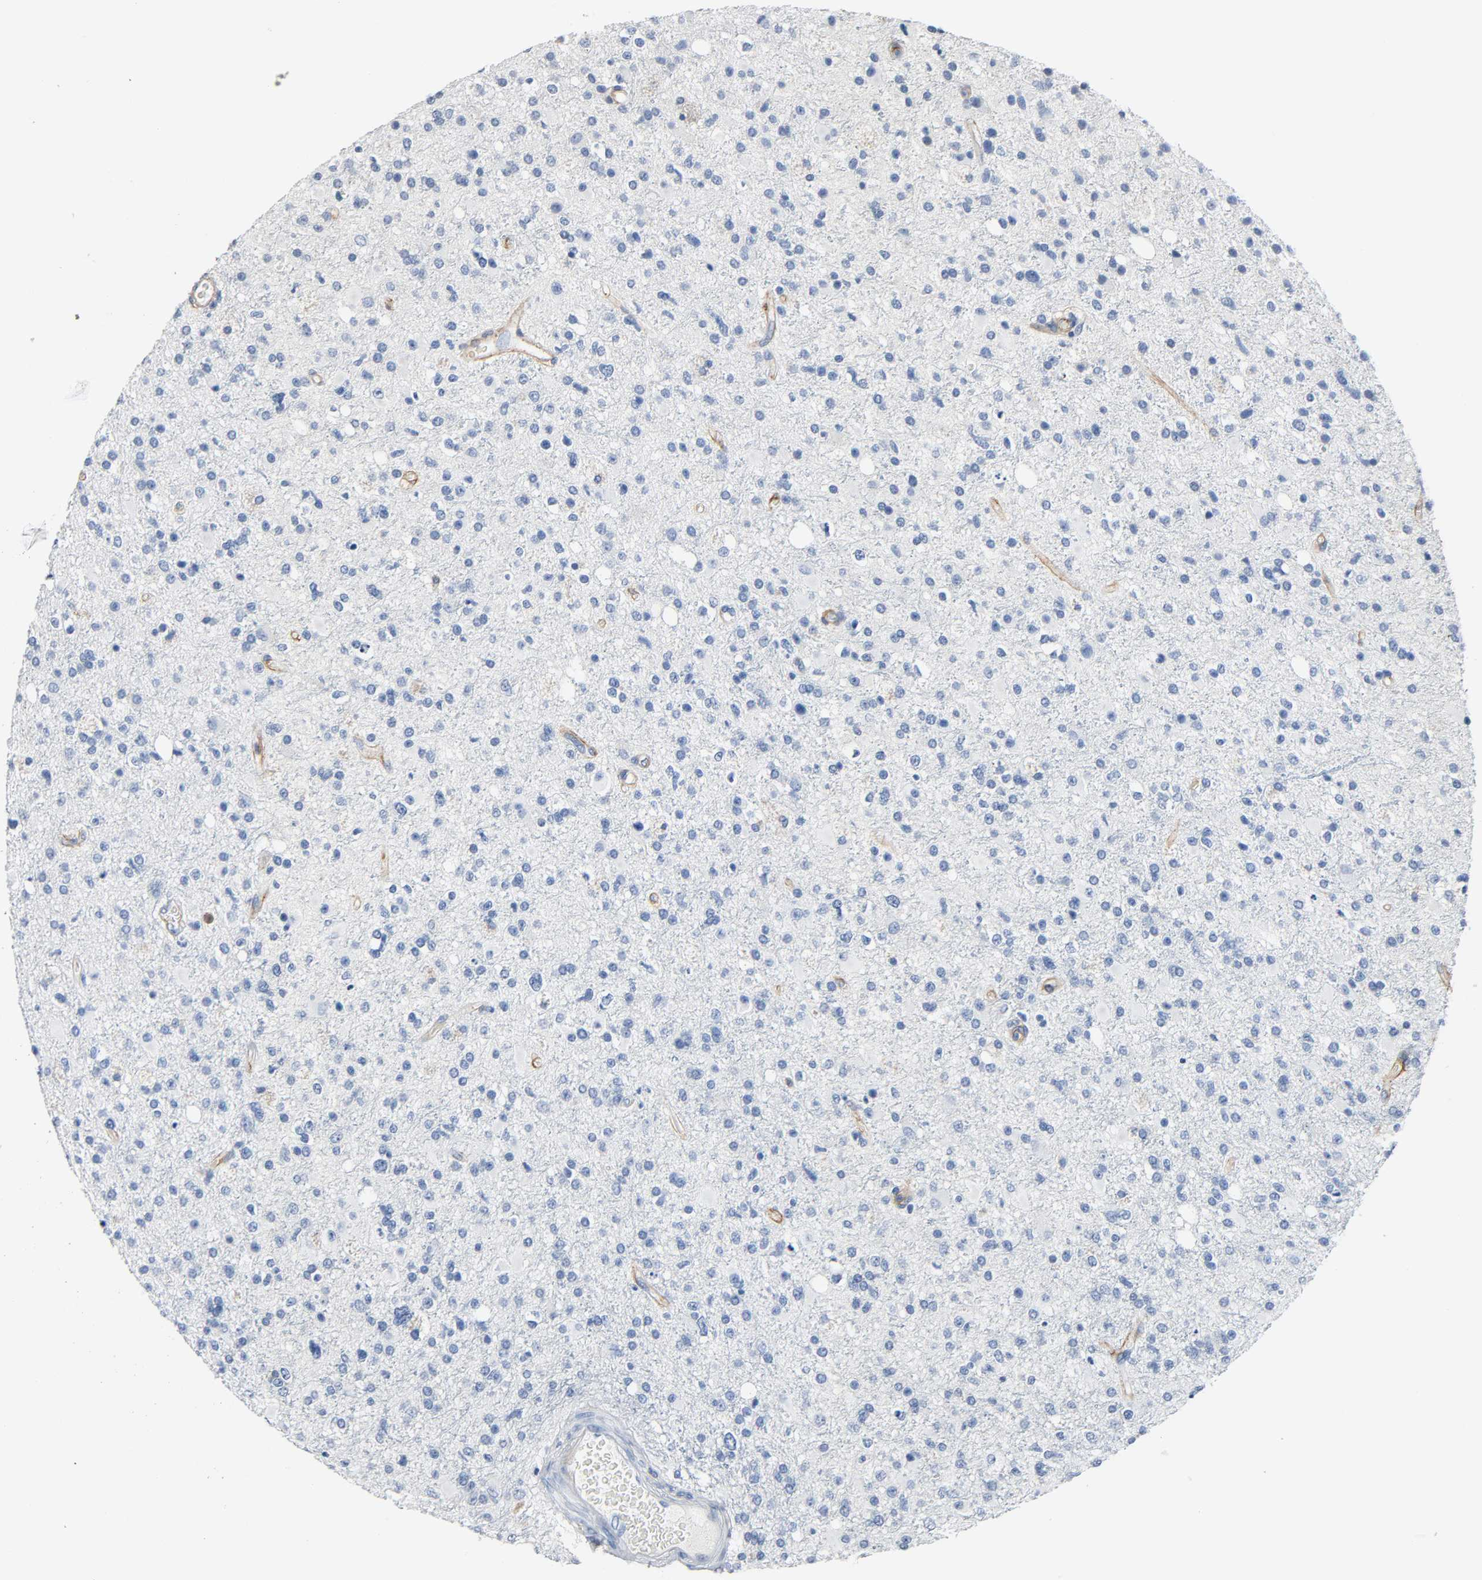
{"staining": {"intensity": "negative", "quantity": "none", "location": "none"}, "tissue": "glioma", "cell_type": "Tumor cells", "image_type": "cancer", "snomed": [{"axis": "morphology", "description": "Glioma, malignant, High grade"}, {"axis": "topography", "description": "Brain"}], "caption": "Tumor cells are negative for brown protein staining in high-grade glioma (malignant).", "gene": "ANPEP", "patient": {"sex": "male", "age": 33}}